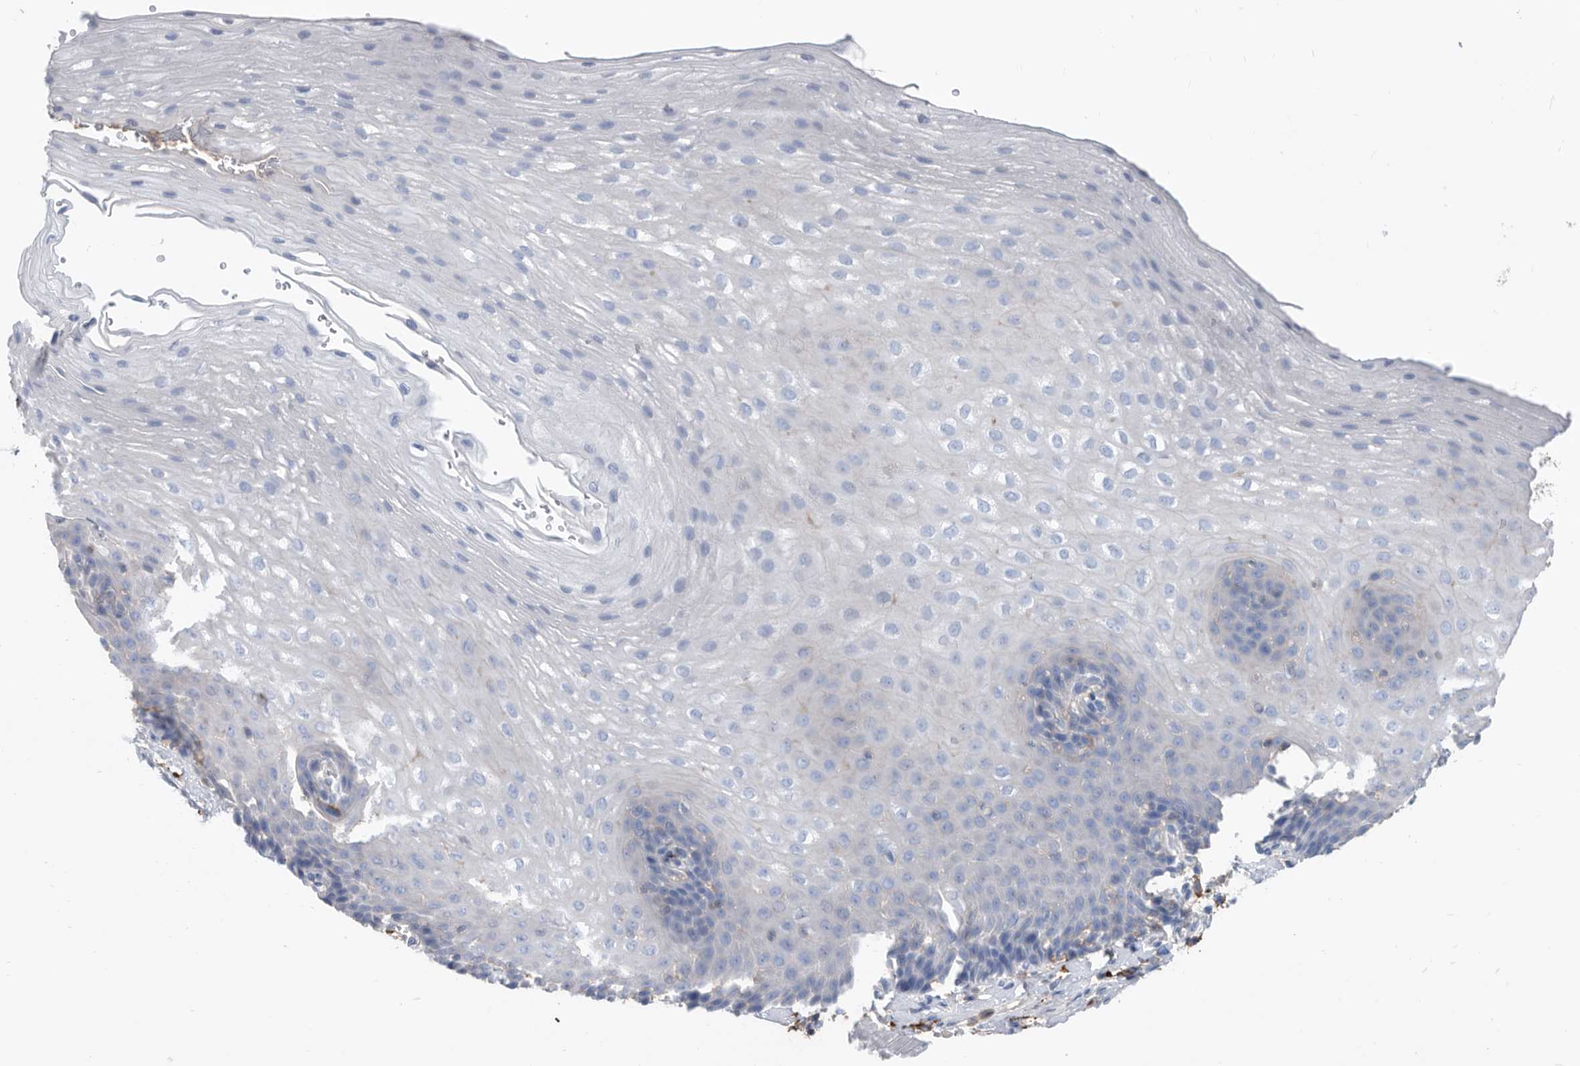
{"staining": {"intensity": "negative", "quantity": "none", "location": "none"}, "tissue": "esophagus", "cell_type": "Squamous epithelial cells", "image_type": "normal", "snomed": [{"axis": "morphology", "description": "Normal tissue, NOS"}, {"axis": "topography", "description": "Esophagus"}], "caption": "This is a micrograph of IHC staining of unremarkable esophagus, which shows no expression in squamous epithelial cells.", "gene": "MS4A4A", "patient": {"sex": "female", "age": 66}}